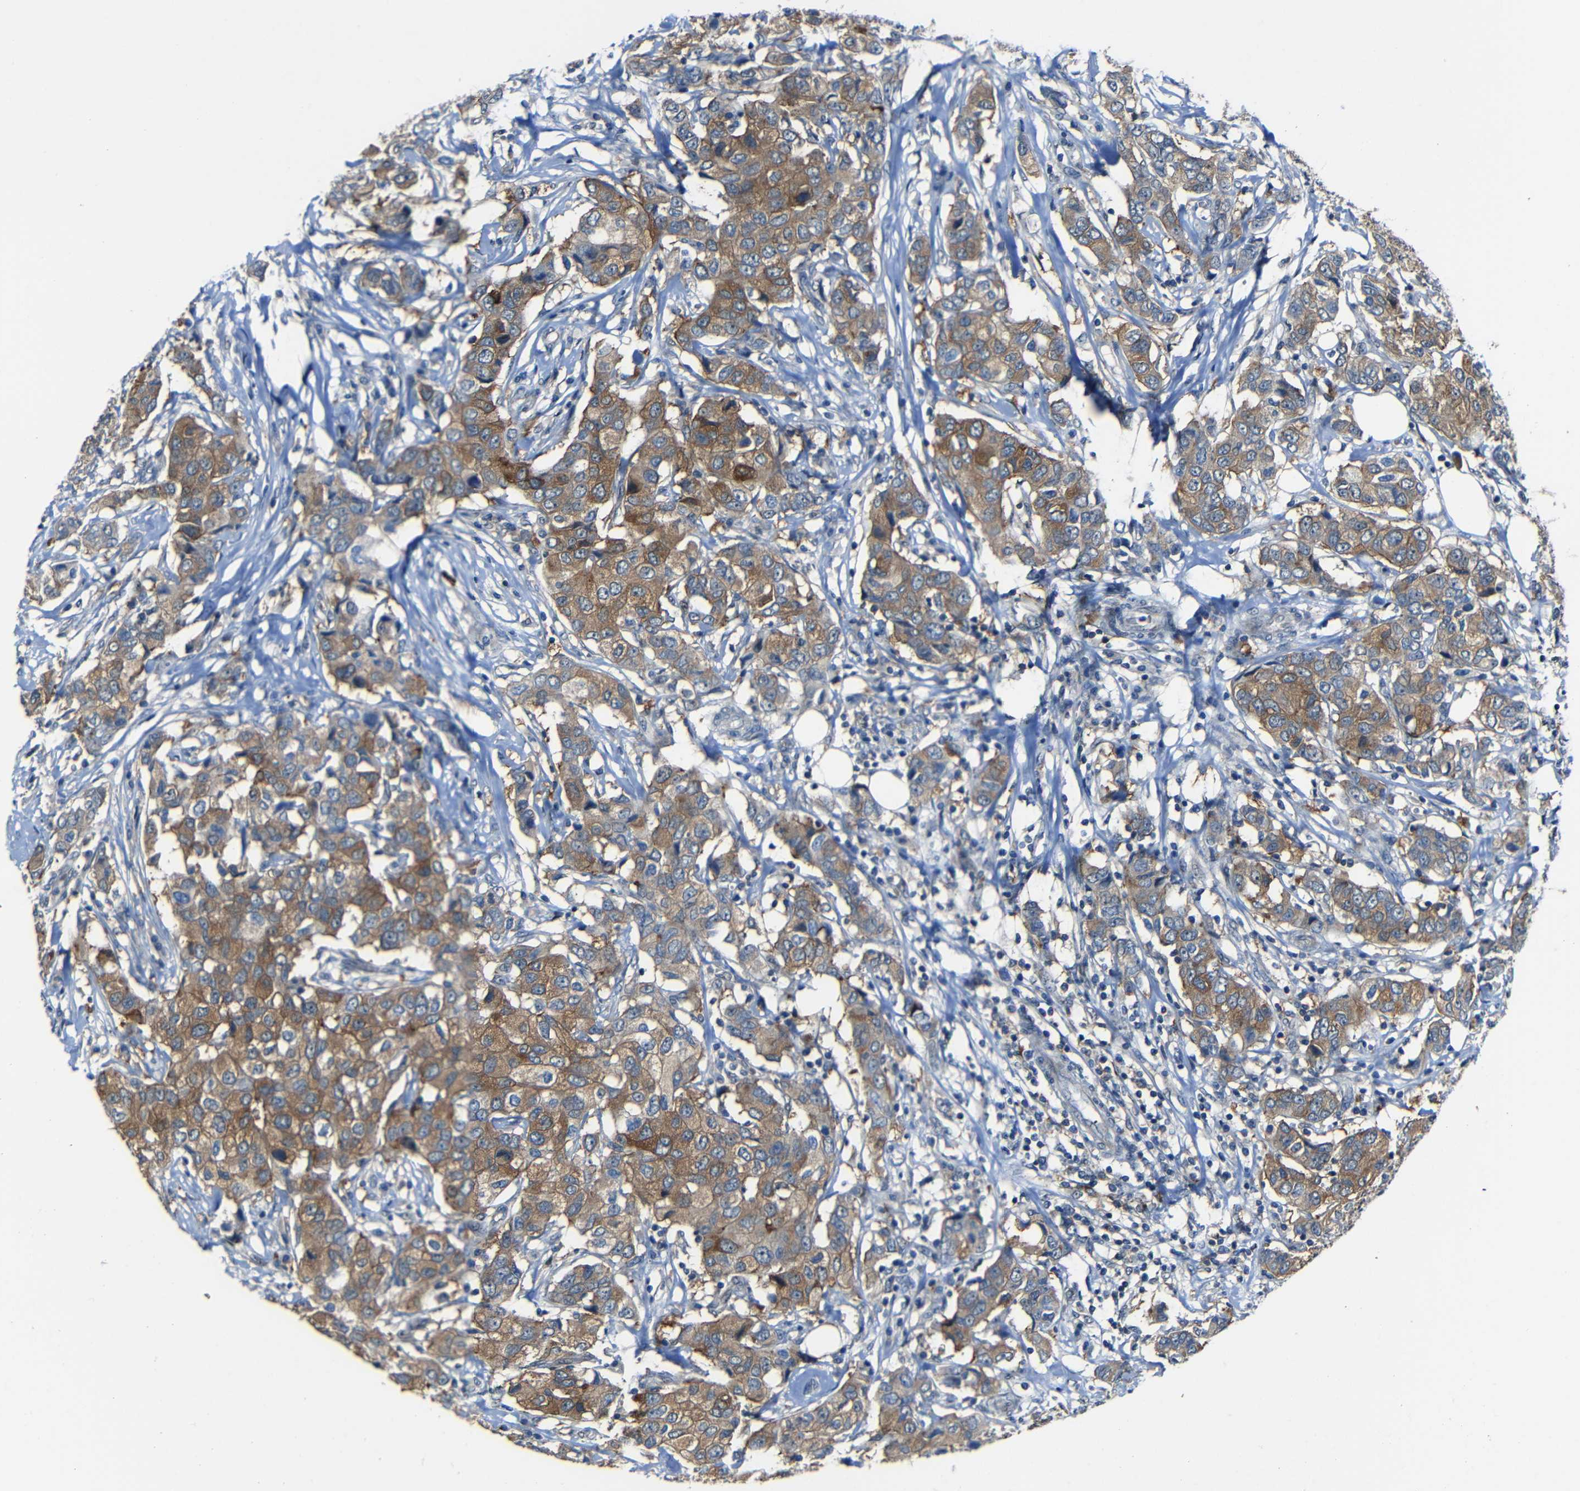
{"staining": {"intensity": "moderate", "quantity": ">75%", "location": "cytoplasmic/membranous"}, "tissue": "breast cancer", "cell_type": "Tumor cells", "image_type": "cancer", "snomed": [{"axis": "morphology", "description": "Duct carcinoma"}, {"axis": "topography", "description": "Breast"}], "caption": "About >75% of tumor cells in human infiltrating ductal carcinoma (breast) show moderate cytoplasmic/membranous protein positivity as visualized by brown immunohistochemical staining.", "gene": "DNAJC5", "patient": {"sex": "female", "age": 80}}